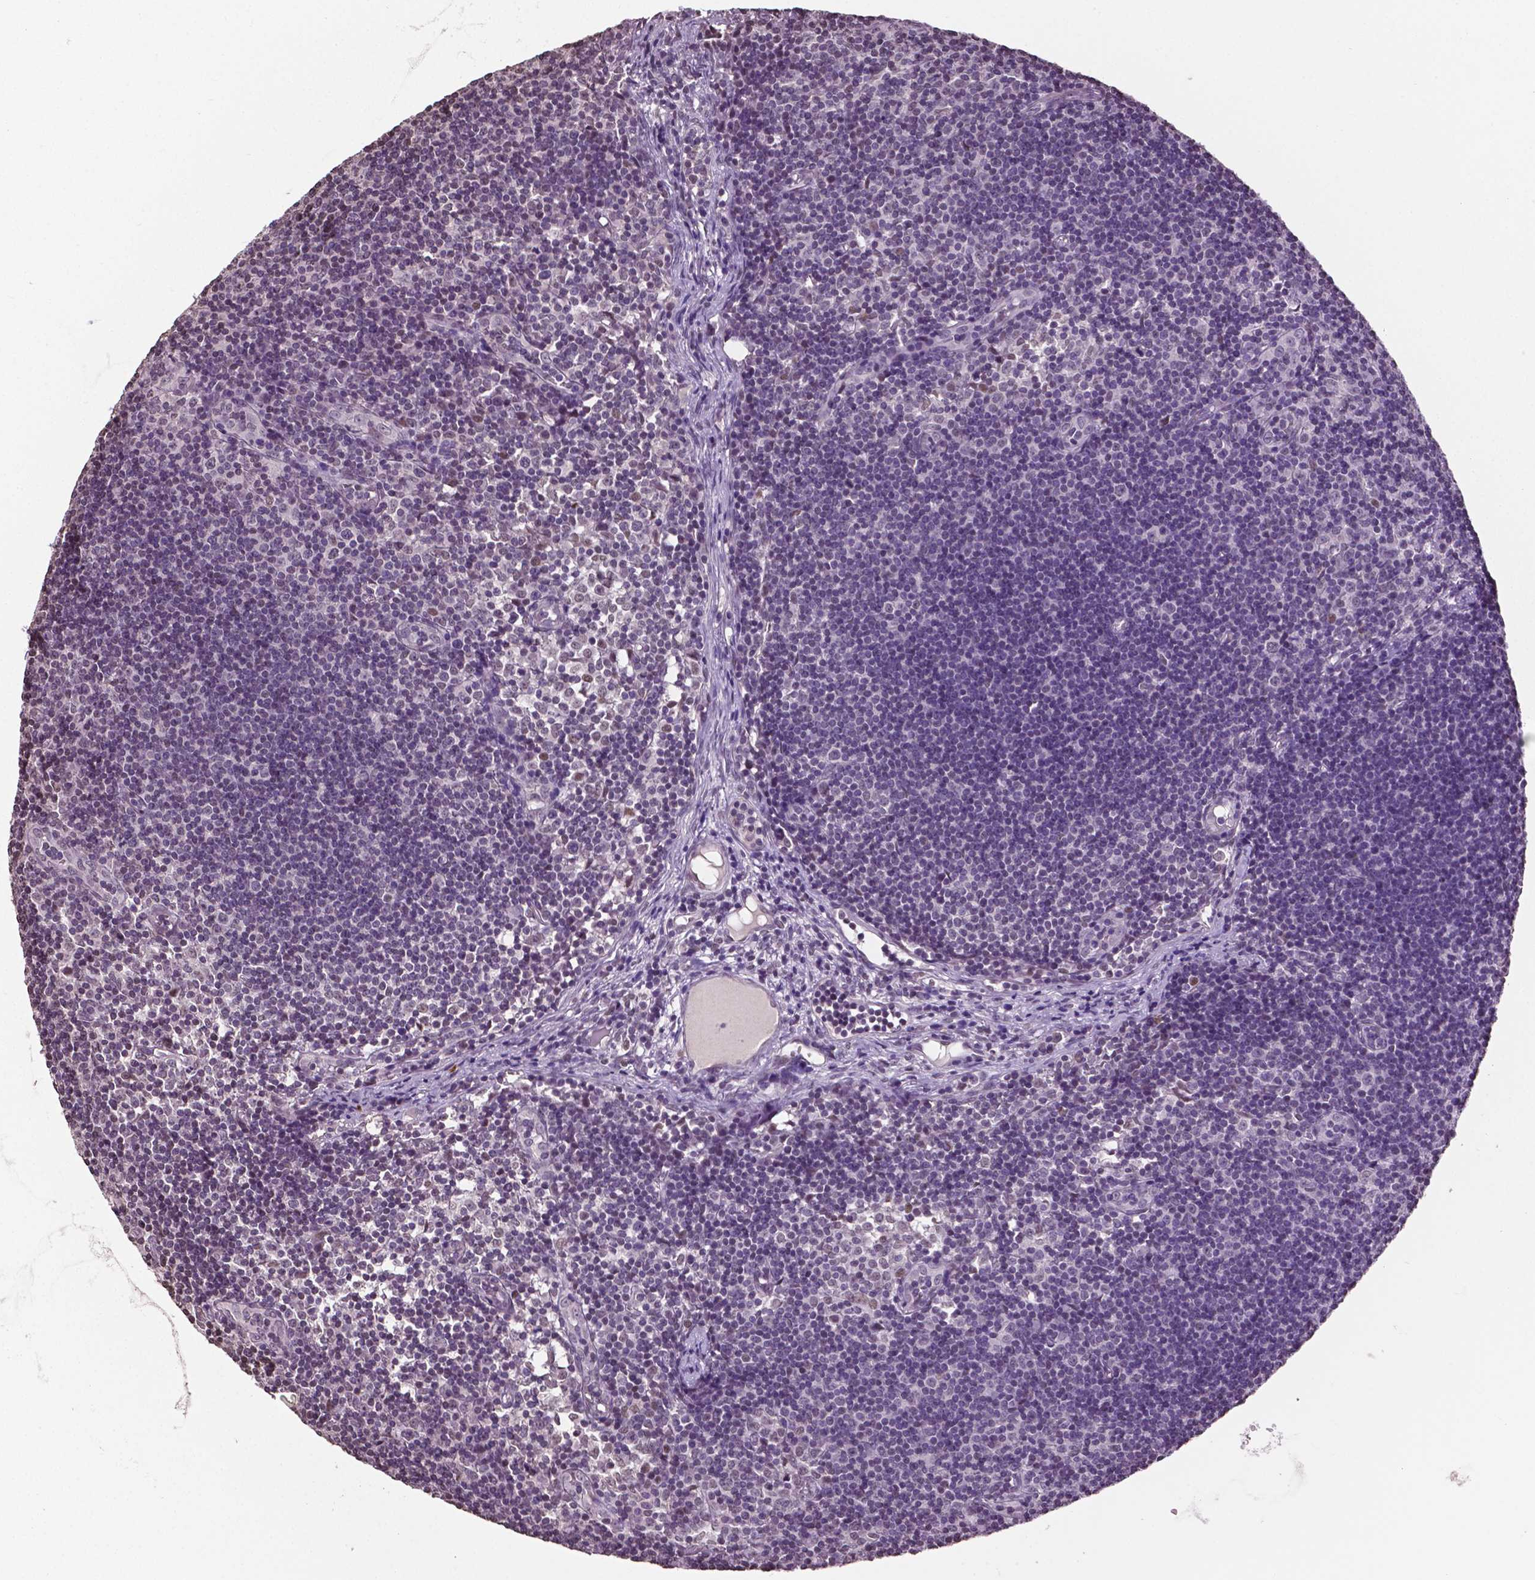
{"staining": {"intensity": "negative", "quantity": "none", "location": "none"}, "tissue": "lymph node", "cell_type": "Germinal center cells", "image_type": "normal", "snomed": [{"axis": "morphology", "description": "Normal tissue, NOS"}, {"axis": "topography", "description": "Lymph node"}], "caption": "This is a image of immunohistochemistry (IHC) staining of normal lymph node, which shows no expression in germinal center cells.", "gene": "DLX5", "patient": {"sex": "female", "age": 41}}